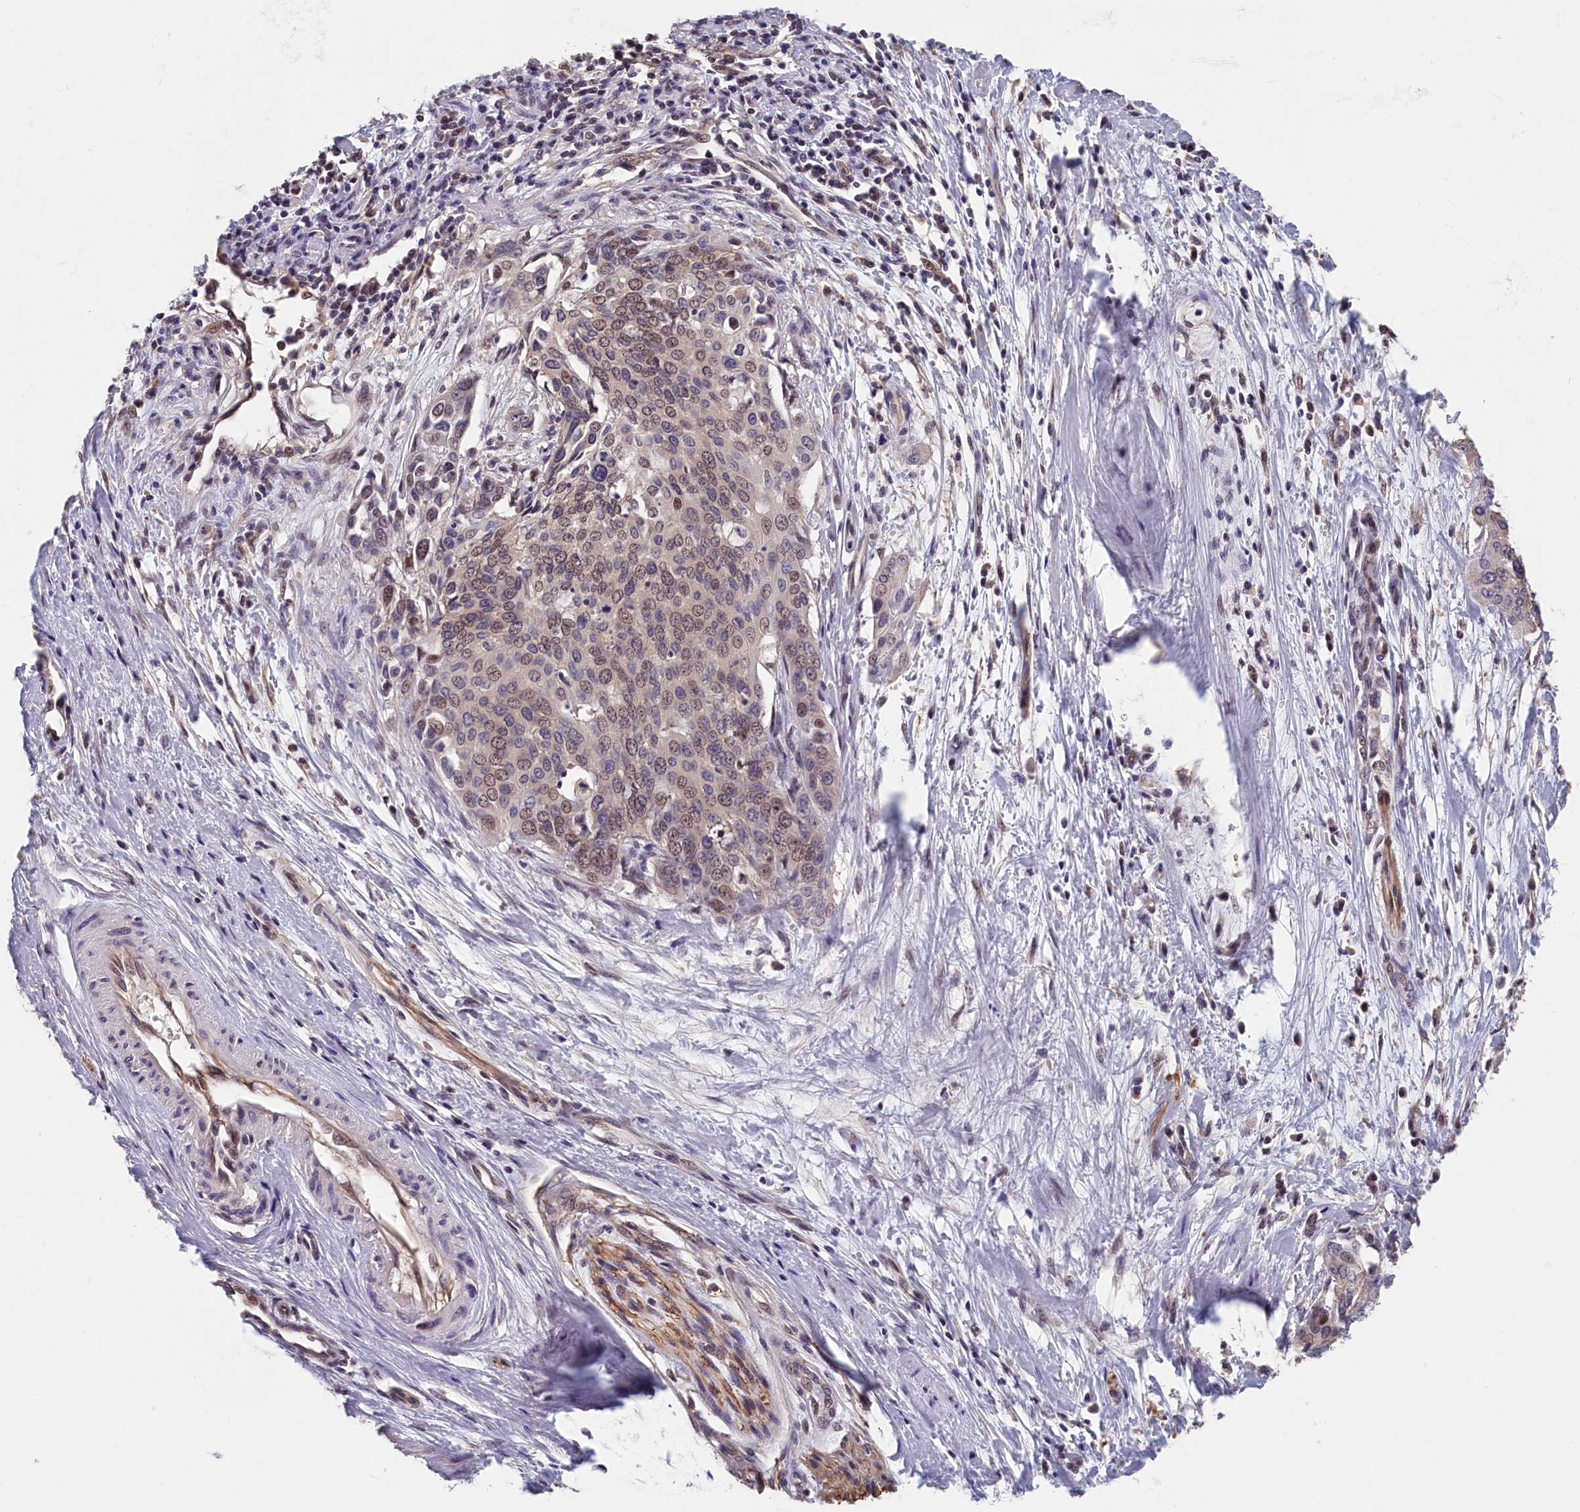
{"staining": {"intensity": "moderate", "quantity": ">75%", "location": "nuclear"}, "tissue": "cervical cancer", "cell_type": "Tumor cells", "image_type": "cancer", "snomed": [{"axis": "morphology", "description": "Squamous cell carcinoma, NOS"}, {"axis": "topography", "description": "Cervix"}], "caption": "There is medium levels of moderate nuclear positivity in tumor cells of cervical cancer (squamous cell carcinoma), as demonstrated by immunohistochemical staining (brown color).", "gene": "TMEM116", "patient": {"sex": "female", "age": 44}}